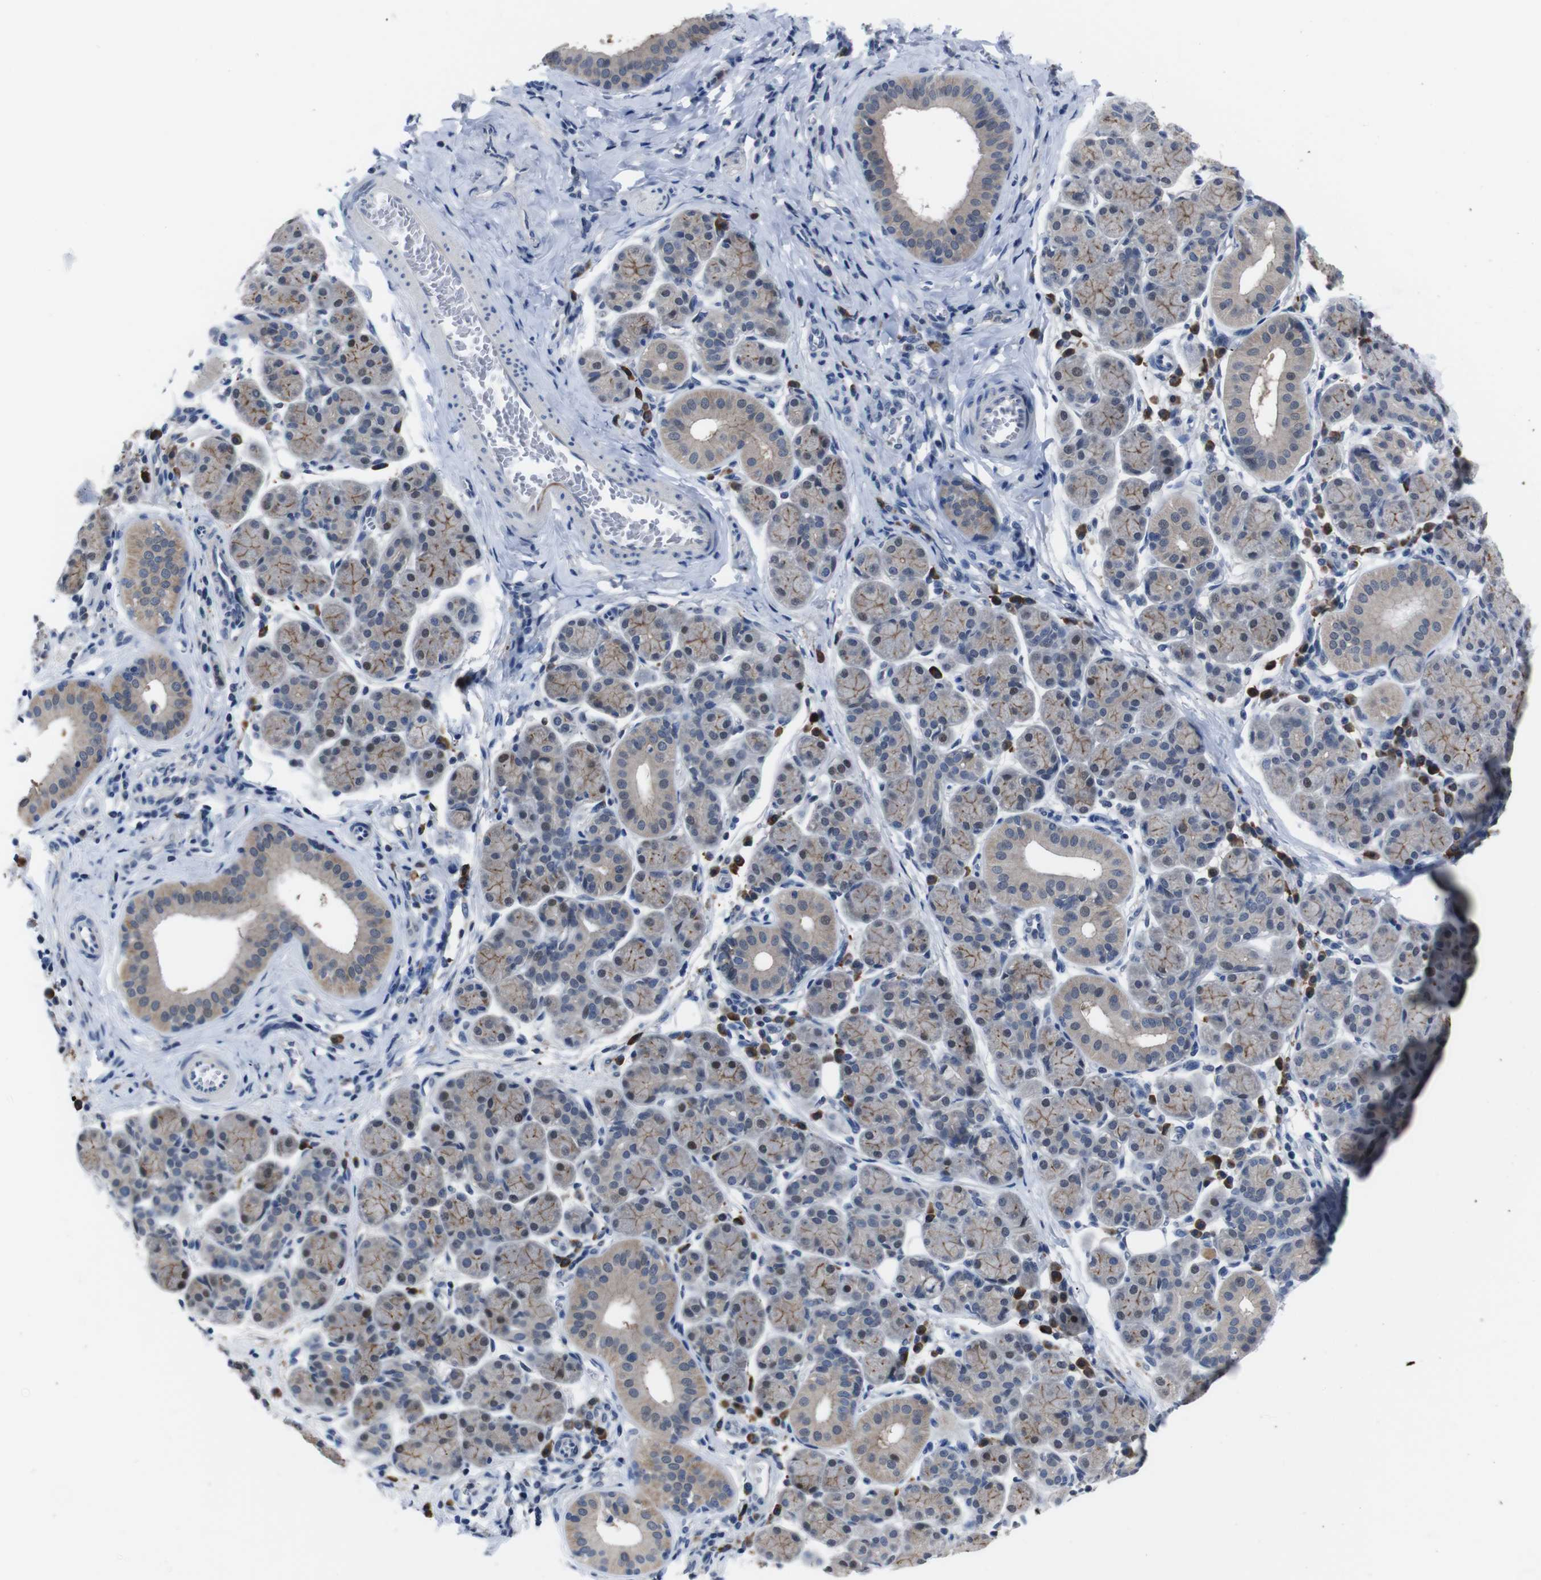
{"staining": {"intensity": "moderate", "quantity": ">75%", "location": "cytoplasmic/membranous"}, "tissue": "salivary gland", "cell_type": "Glandular cells", "image_type": "normal", "snomed": [{"axis": "morphology", "description": "Normal tissue, NOS"}, {"axis": "morphology", "description": "Inflammation, NOS"}, {"axis": "topography", "description": "Lymph node"}, {"axis": "topography", "description": "Salivary gland"}], "caption": "Moderate cytoplasmic/membranous positivity for a protein is identified in approximately >75% of glandular cells of normal salivary gland using immunohistochemistry (IHC).", "gene": "SEMA4B", "patient": {"sex": "male", "age": 3}}